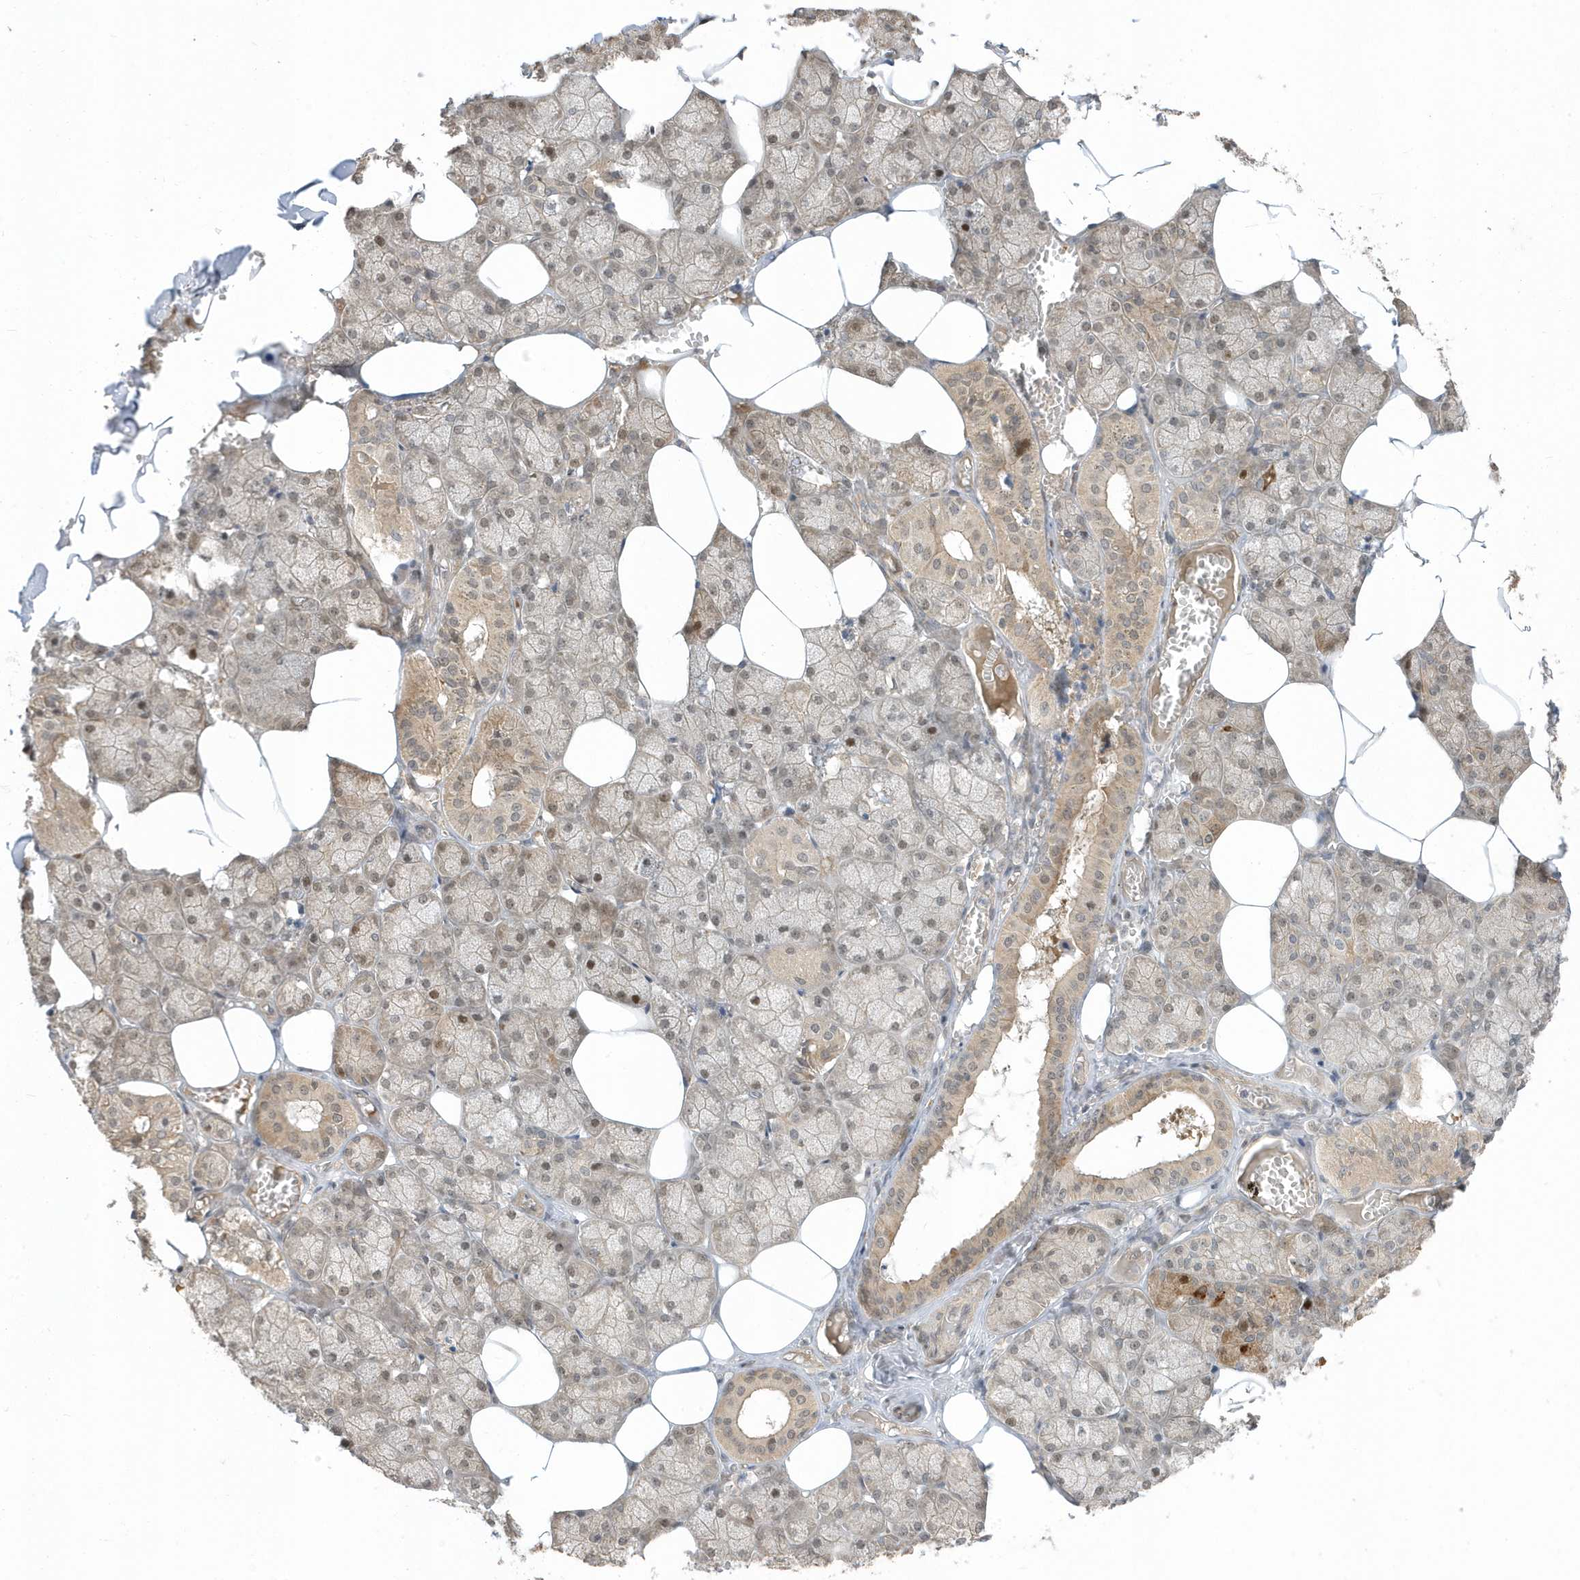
{"staining": {"intensity": "moderate", "quantity": ">75%", "location": "cytoplasmic/membranous,nuclear"}, "tissue": "salivary gland", "cell_type": "Glandular cells", "image_type": "normal", "snomed": [{"axis": "morphology", "description": "Normal tissue, NOS"}, {"axis": "topography", "description": "Salivary gland"}], "caption": "Immunohistochemistry (IHC) (DAB) staining of unremarkable salivary gland demonstrates moderate cytoplasmic/membranous,nuclear protein positivity in approximately >75% of glandular cells.", "gene": "USP53", "patient": {"sex": "male", "age": 62}}